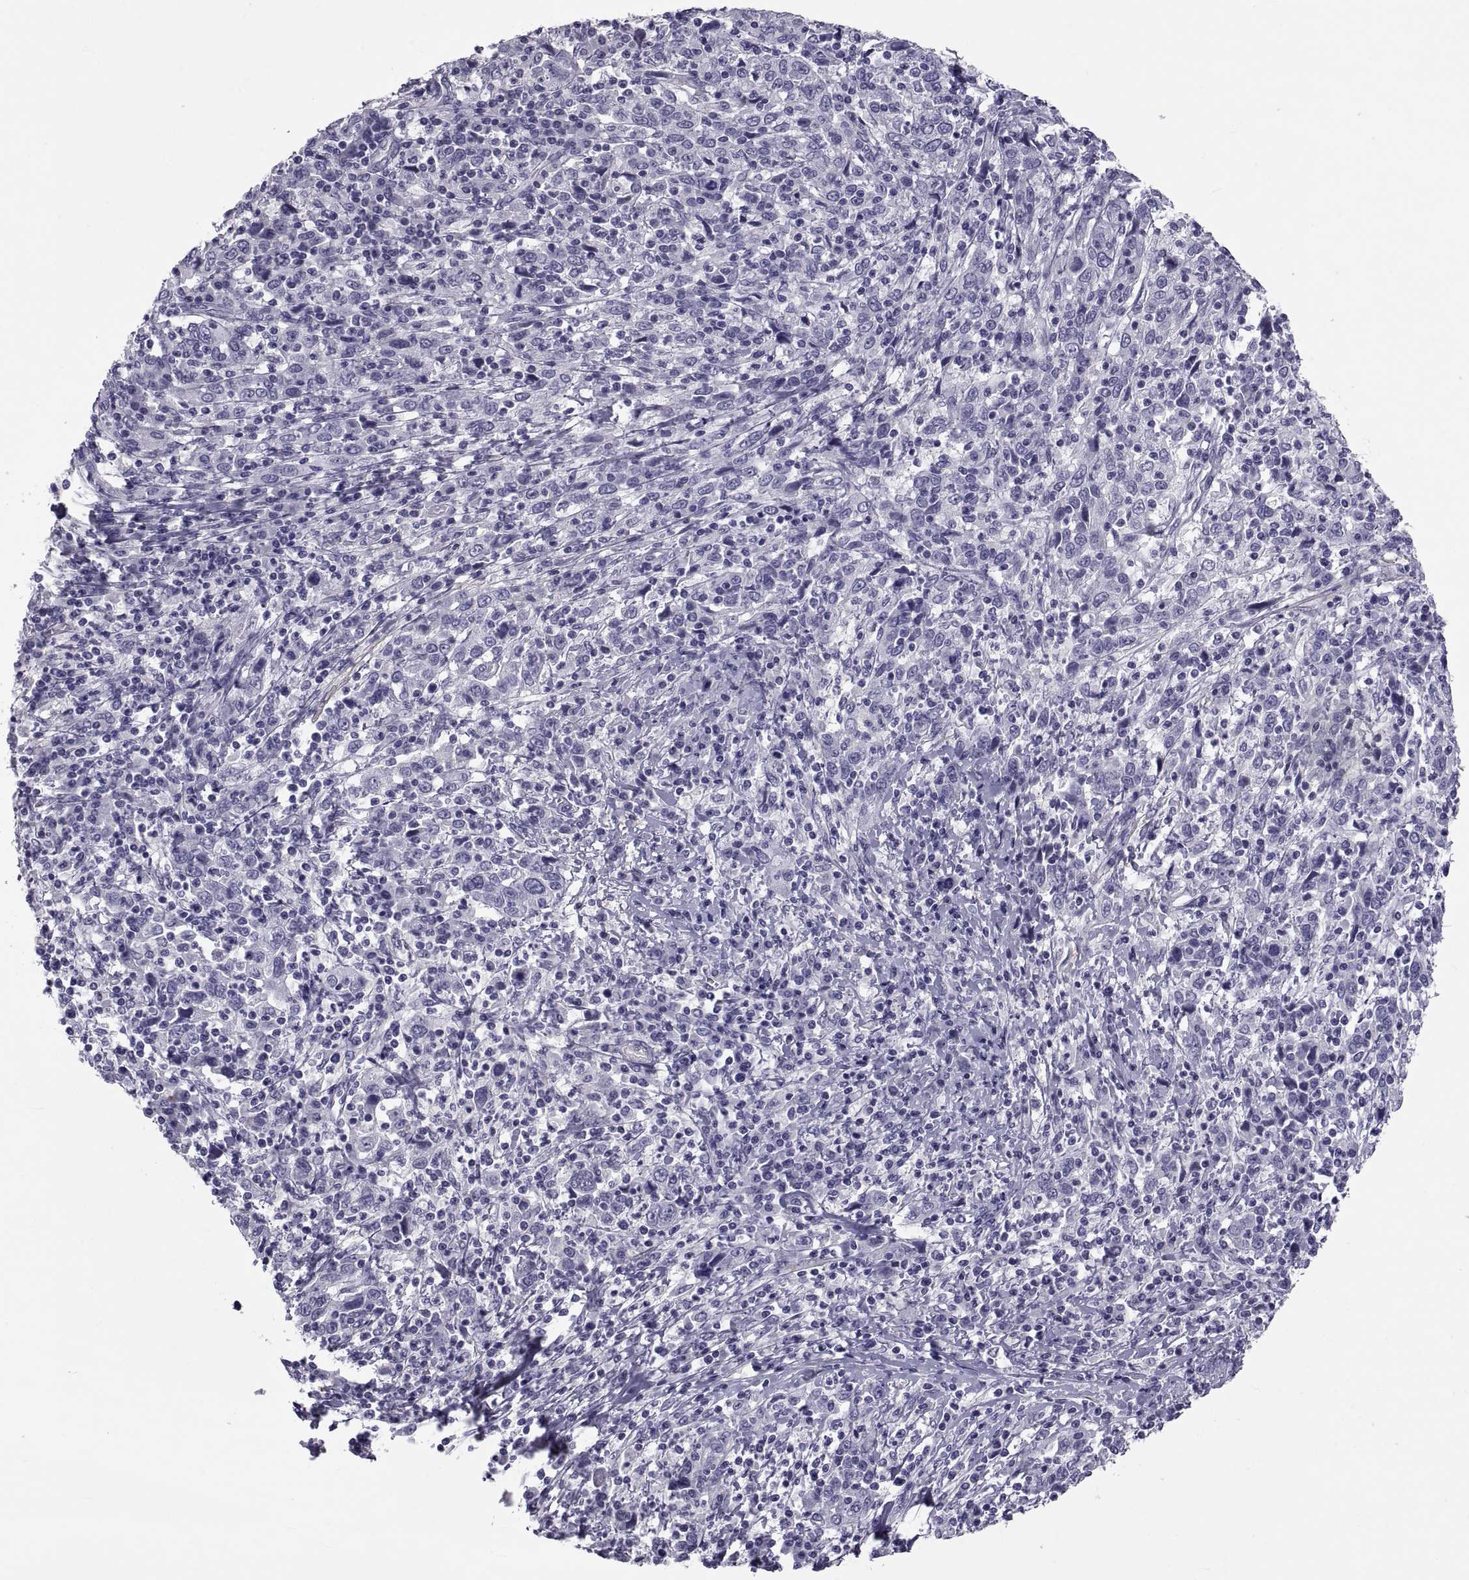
{"staining": {"intensity": "negative", "quantity": "none", "location": "none"}, "tissue": "cervical cancer", "cell_type": "Tumor cells", "image_type": "cancer", "snomed": [{"axis": "morphology", "description": "Squamous cell carcinoma, NOS"}, {"axis": "topography", "description": "Cervix"}], "caption": "Immunohistochemical staining of squamous cell carcinoma (cervical) exhibits no significant expression in tumor cells.", "gene": "MAGEB1", "patient": {"sex": "female", "age": 46}}